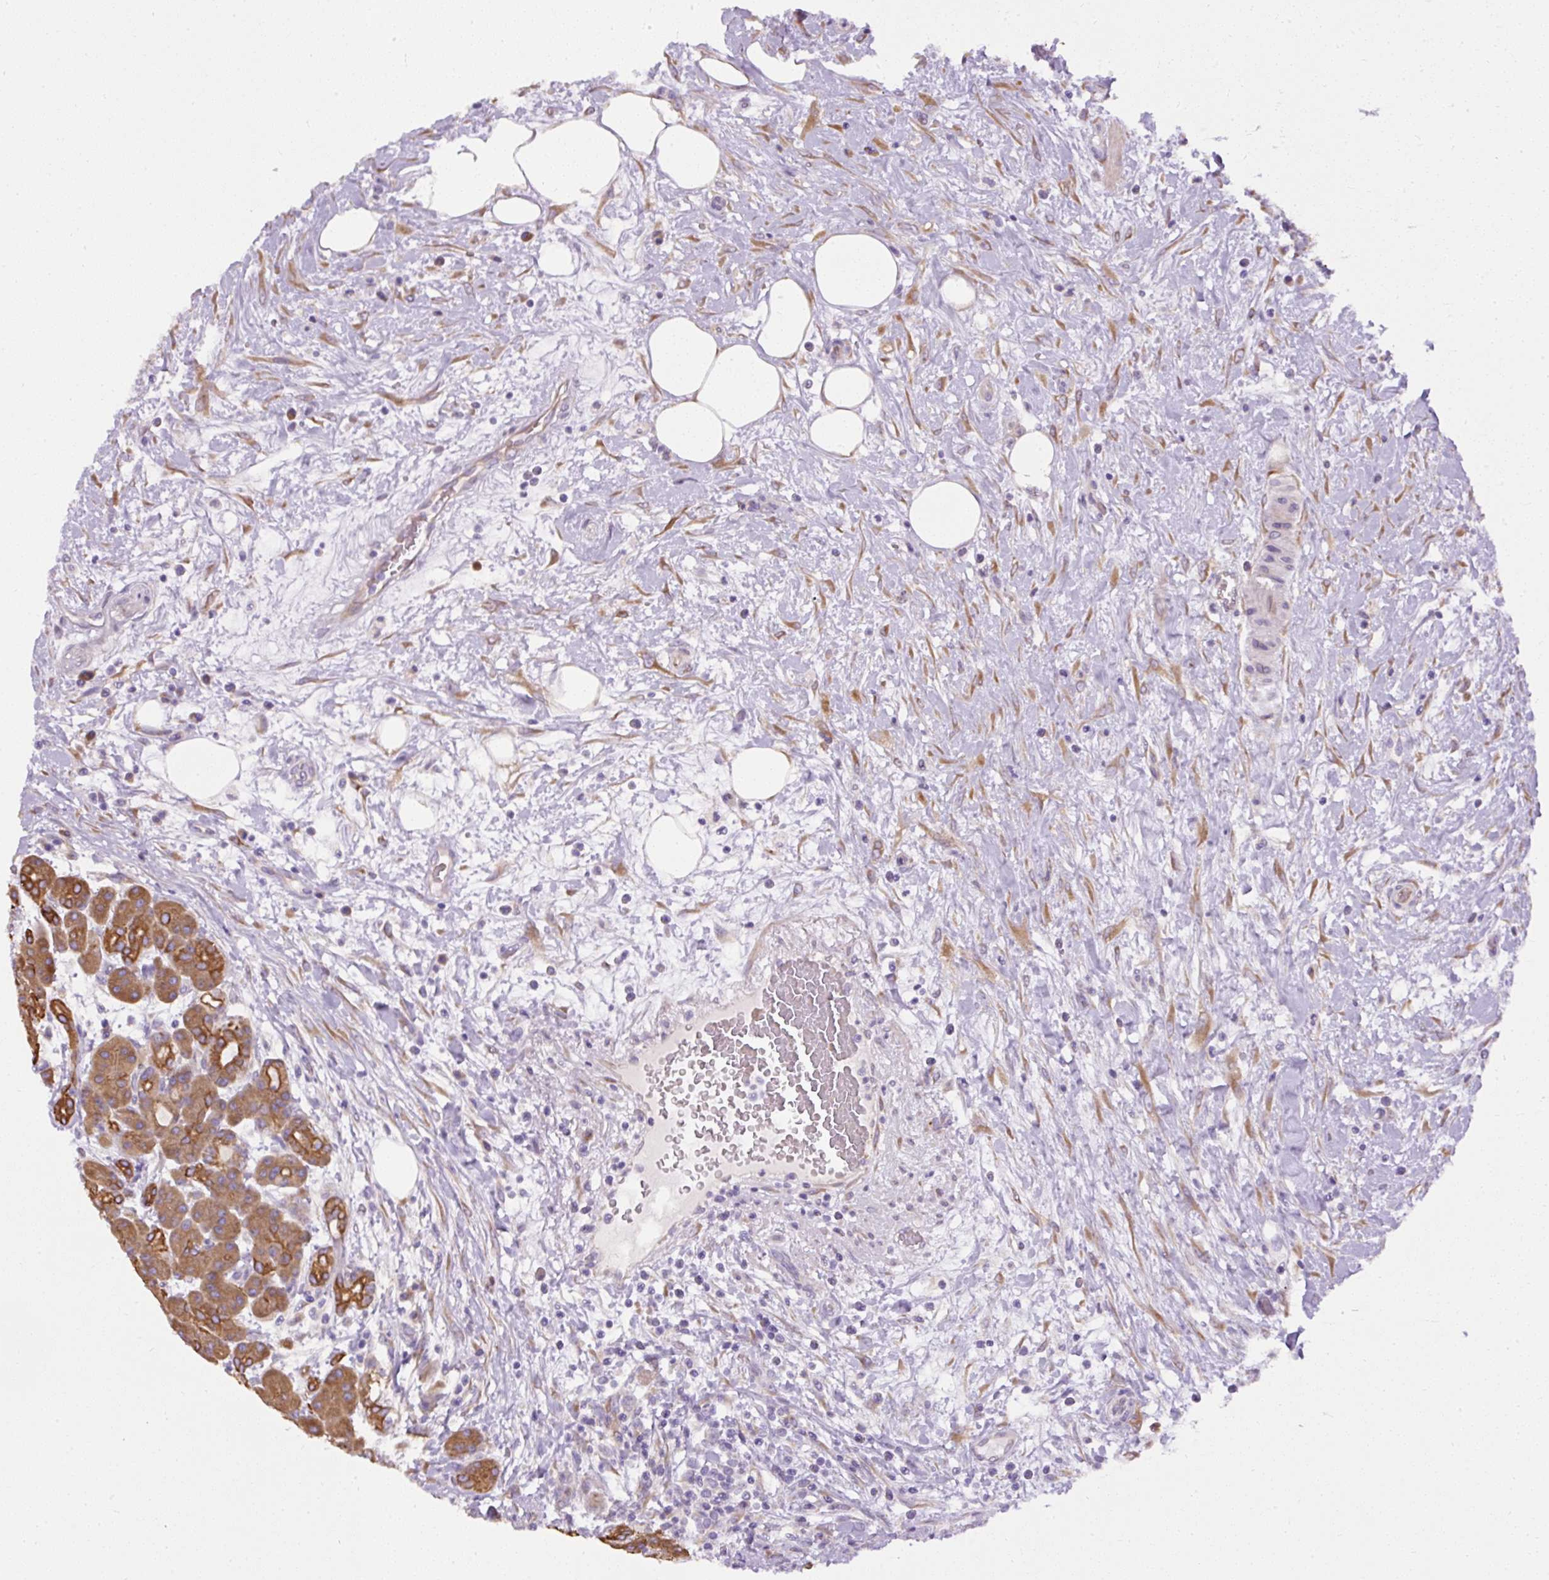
{"staining": {"intensity": "moderate", "quantity": ">75%", "location": "cytoplasmic/membranous"}, "tissue": "pancreas", "cell_type": "Exocrine glandular cells", "image_type": "normal", "snomed": [{"axis": "morphology", "description": "Normal tissue, NOS"}, {"axis": "topography", "description": "Pancreas"}], "caption": "Immunohistochemistry (DAB (3,3'-diaminobenzidine)) staining of normal human pancreas demonstrates moderate cytoplasmic/membranous protein staining in about >75% of exocrine glandular cells.", "gene": "FAM149A", "patient": {"sex": "male", "age": 63}}